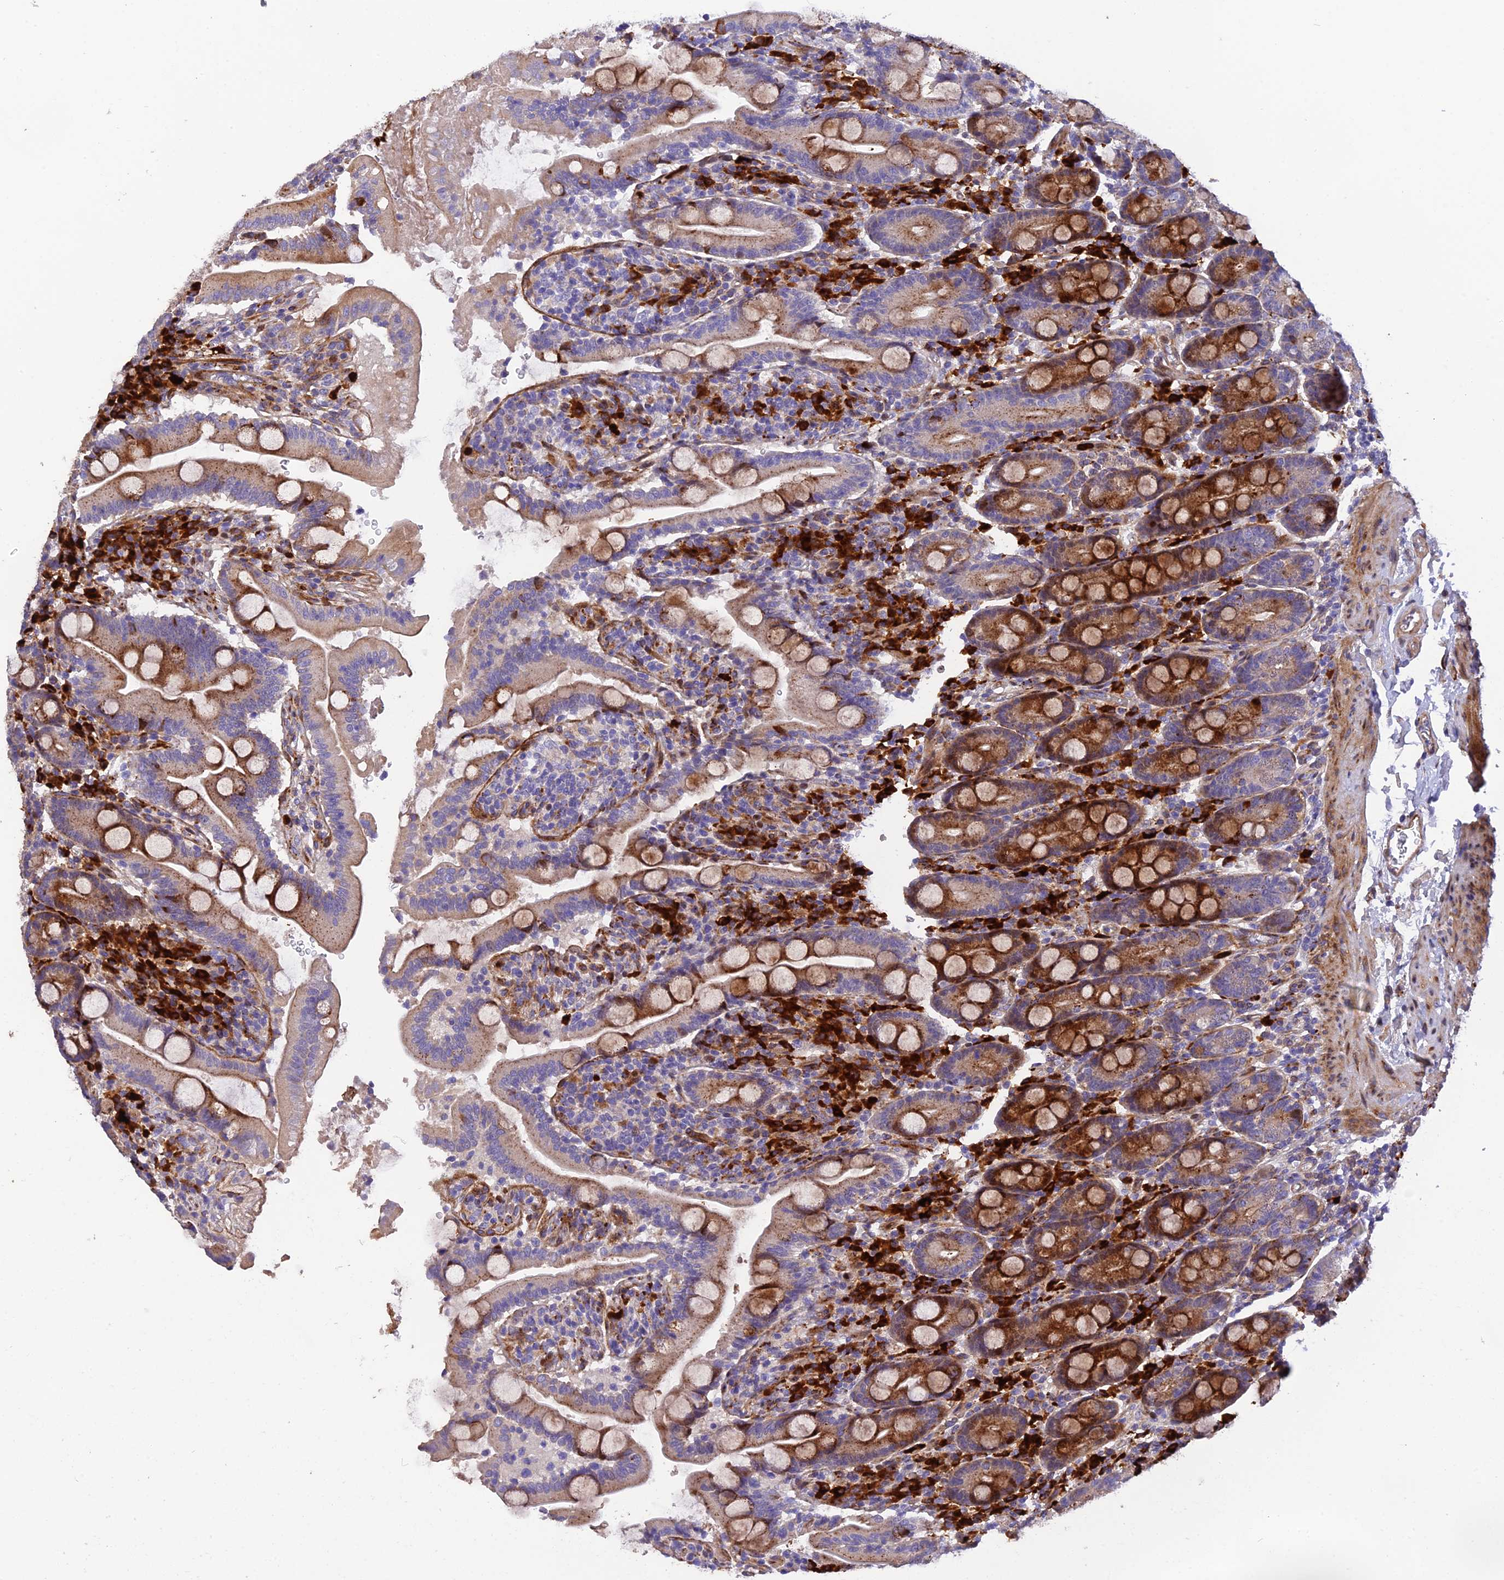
{"staining": {"intensity": "moderate", "quantity": ">75%", "location": "cytoplasmic/membranous"}, "tissue": "duodenum", "cell_type": "Glandular cells", "image_type": "normal", "snomed": [{"axis": "morphology", "description": "Normal tissue, NOS"}, {"axis": "topography", "description": "Duodenum"}], "caption": "A brown stain highlights moderate cytoplasmic/membranous positivity of a protein in glandular cells of benign human duodenum. (DAB (3,3'-diaminobenzidine) IHC with brightfield microscopy, high magnification).", "gene": "CPSF4L", "patient": {"sex": "male", "age": 35}}